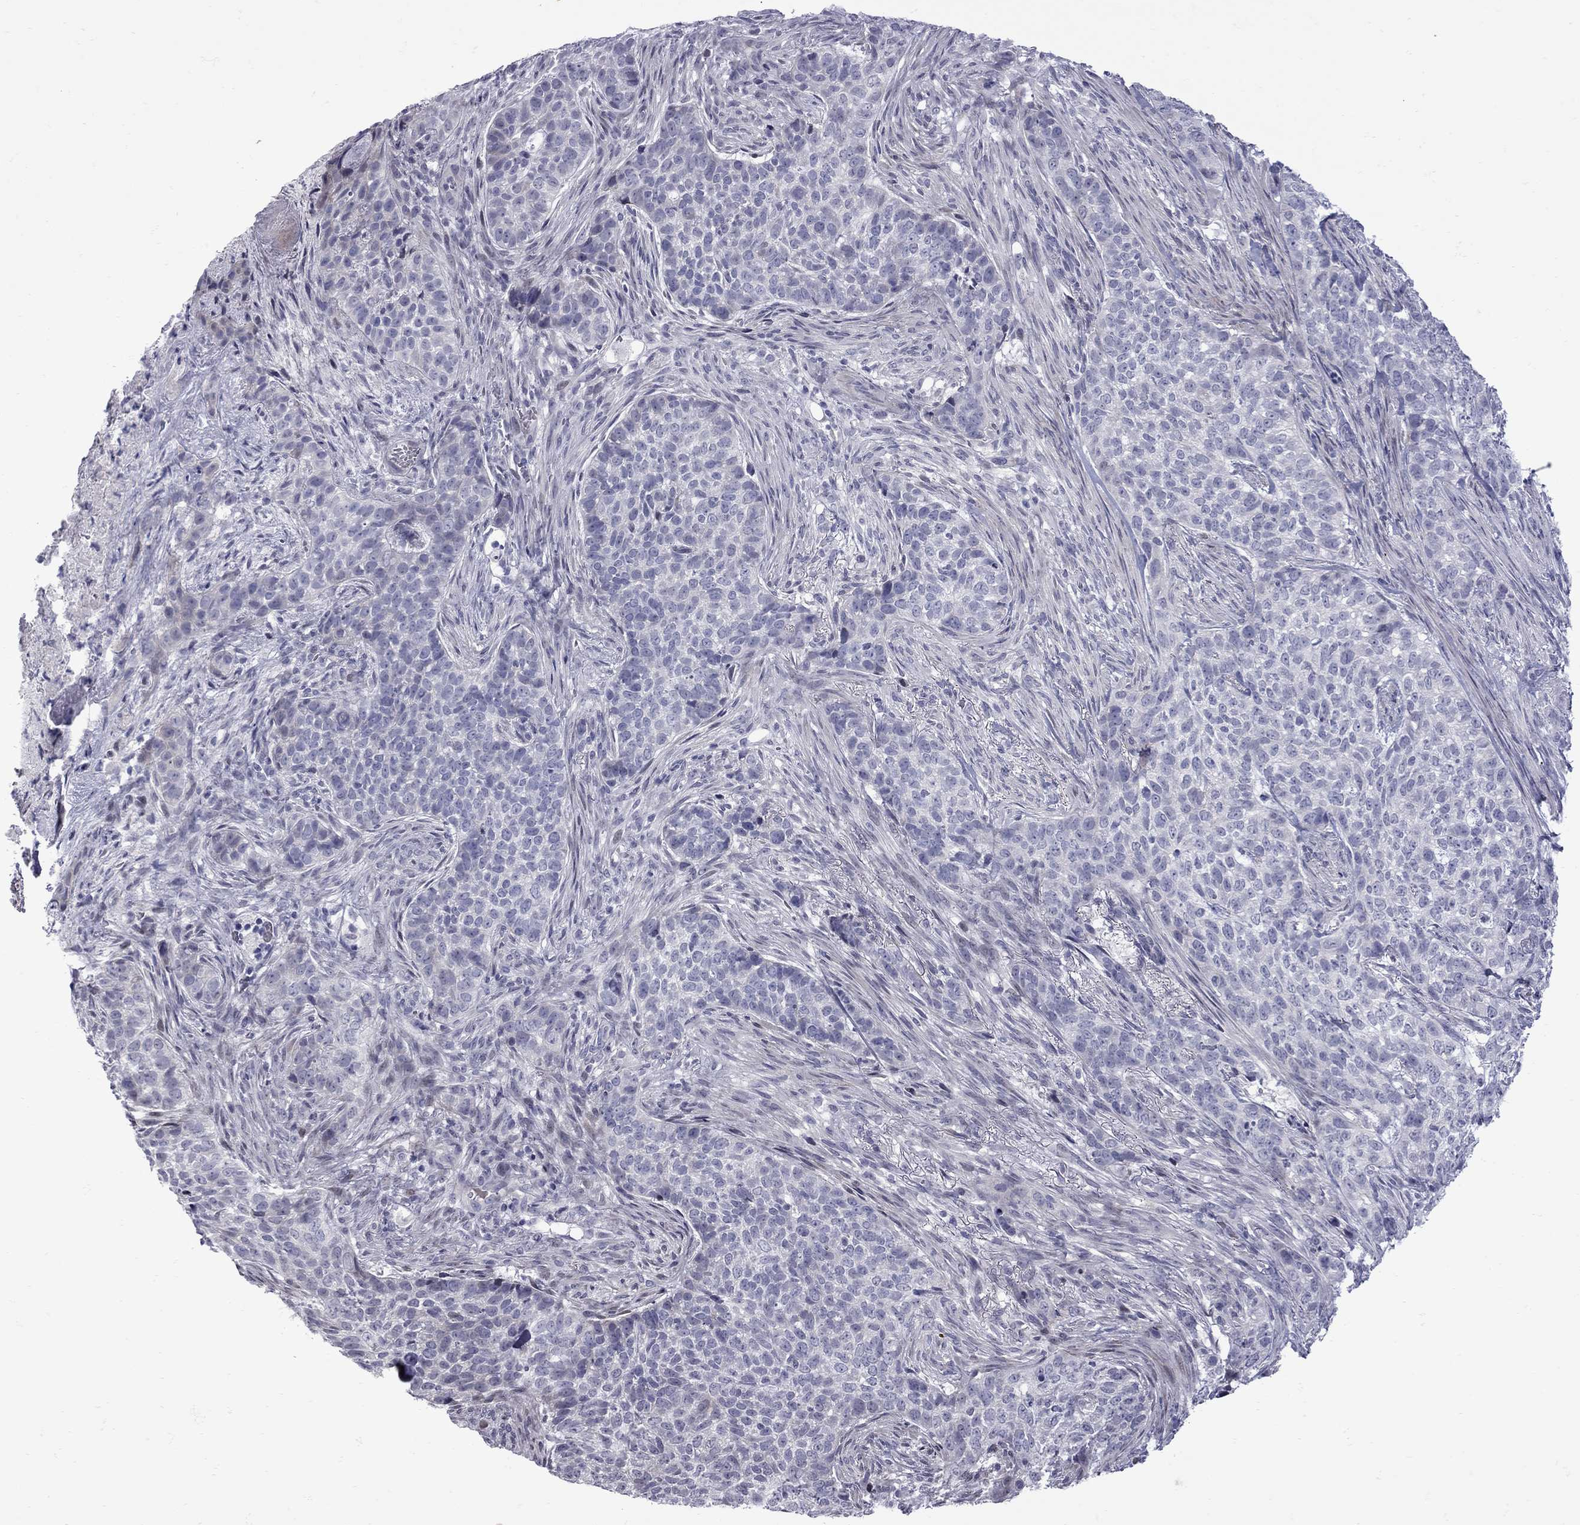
{"staining": {"intensity": "negative", "quantity": "none", "location": "none"}, "tissue": "skin cancer", "cell_type": "Tumor cells", "image_type": "cancer", "snomed": [{"axis": "morphology", "description": "Basal cell carcinoma"}, {"axis": "topography", "description": "Skin"}], "caption": "This is a photomicrograph of immunohistochemistry staining of skin cancer, which shows no expression in tumor cells.", "gene": "NRARP", "patient": {"sex": "female", "age": 69}}